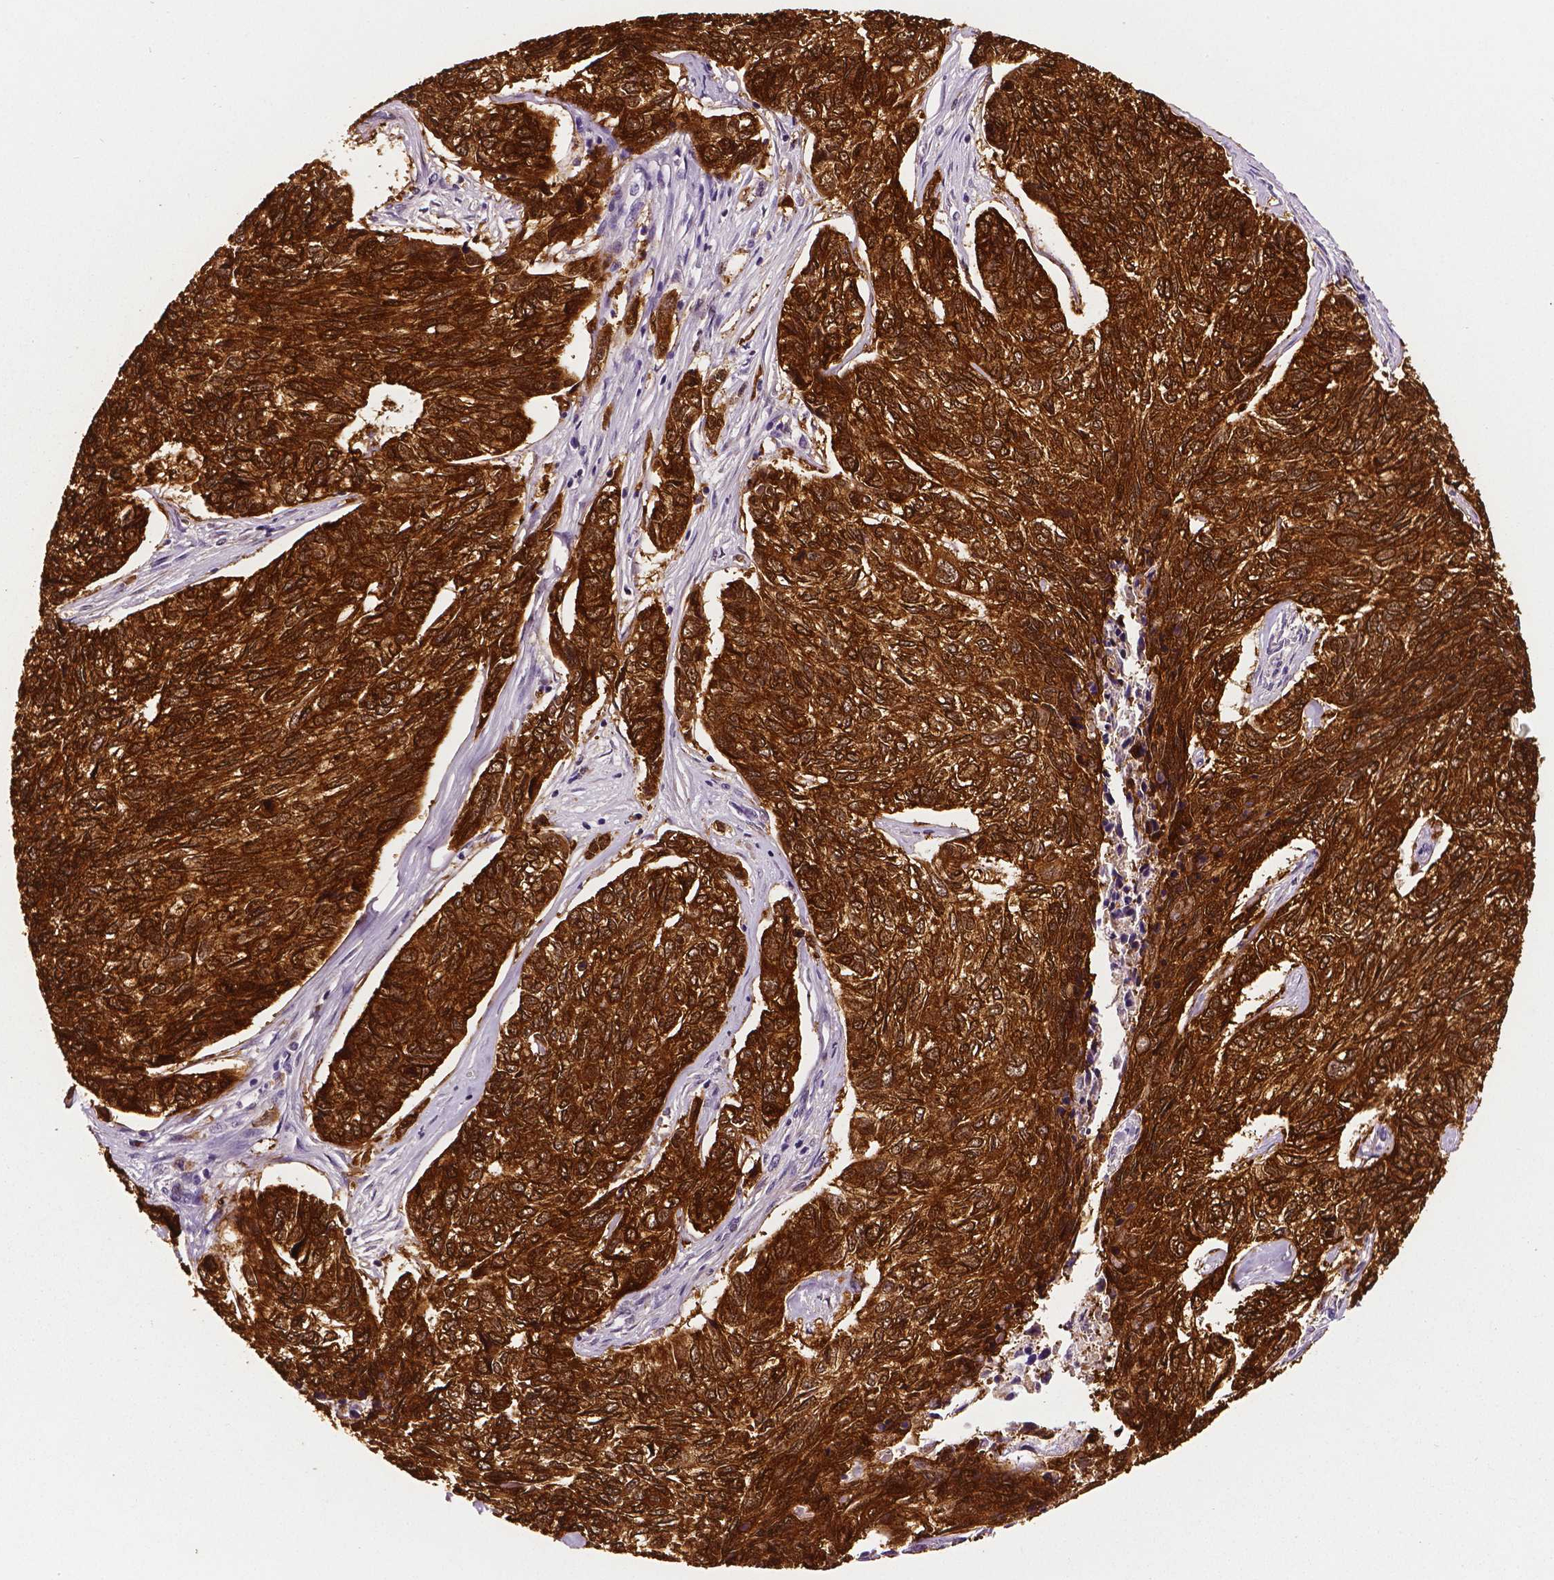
{"staining": {"intensity": "strong", "quantity": ">75%", "location": "cytoplasmic/membranous"}, "tissue": "skin cancer", "cell_type": "Tumor cells", "image_type": "cancer", "snomed": [{"axis": "morphology", "description": "Basal cell carcinoma"}, {"axis": "topography", "description": "Skin"}], "caption": "Protein staining of skin basal cell carcinoma tissue reveals strong cytoplasmic/membranous staining in approximately >75% of tumor cells. The staining is performed using DAB (3,3'-diaminobenzidine) brown chromogen to label protein expression. The nuclei are counter-stained blue using hematoxylin.", "gene": "PHGDH", "patient": {"sex": "female", "age": 65}}